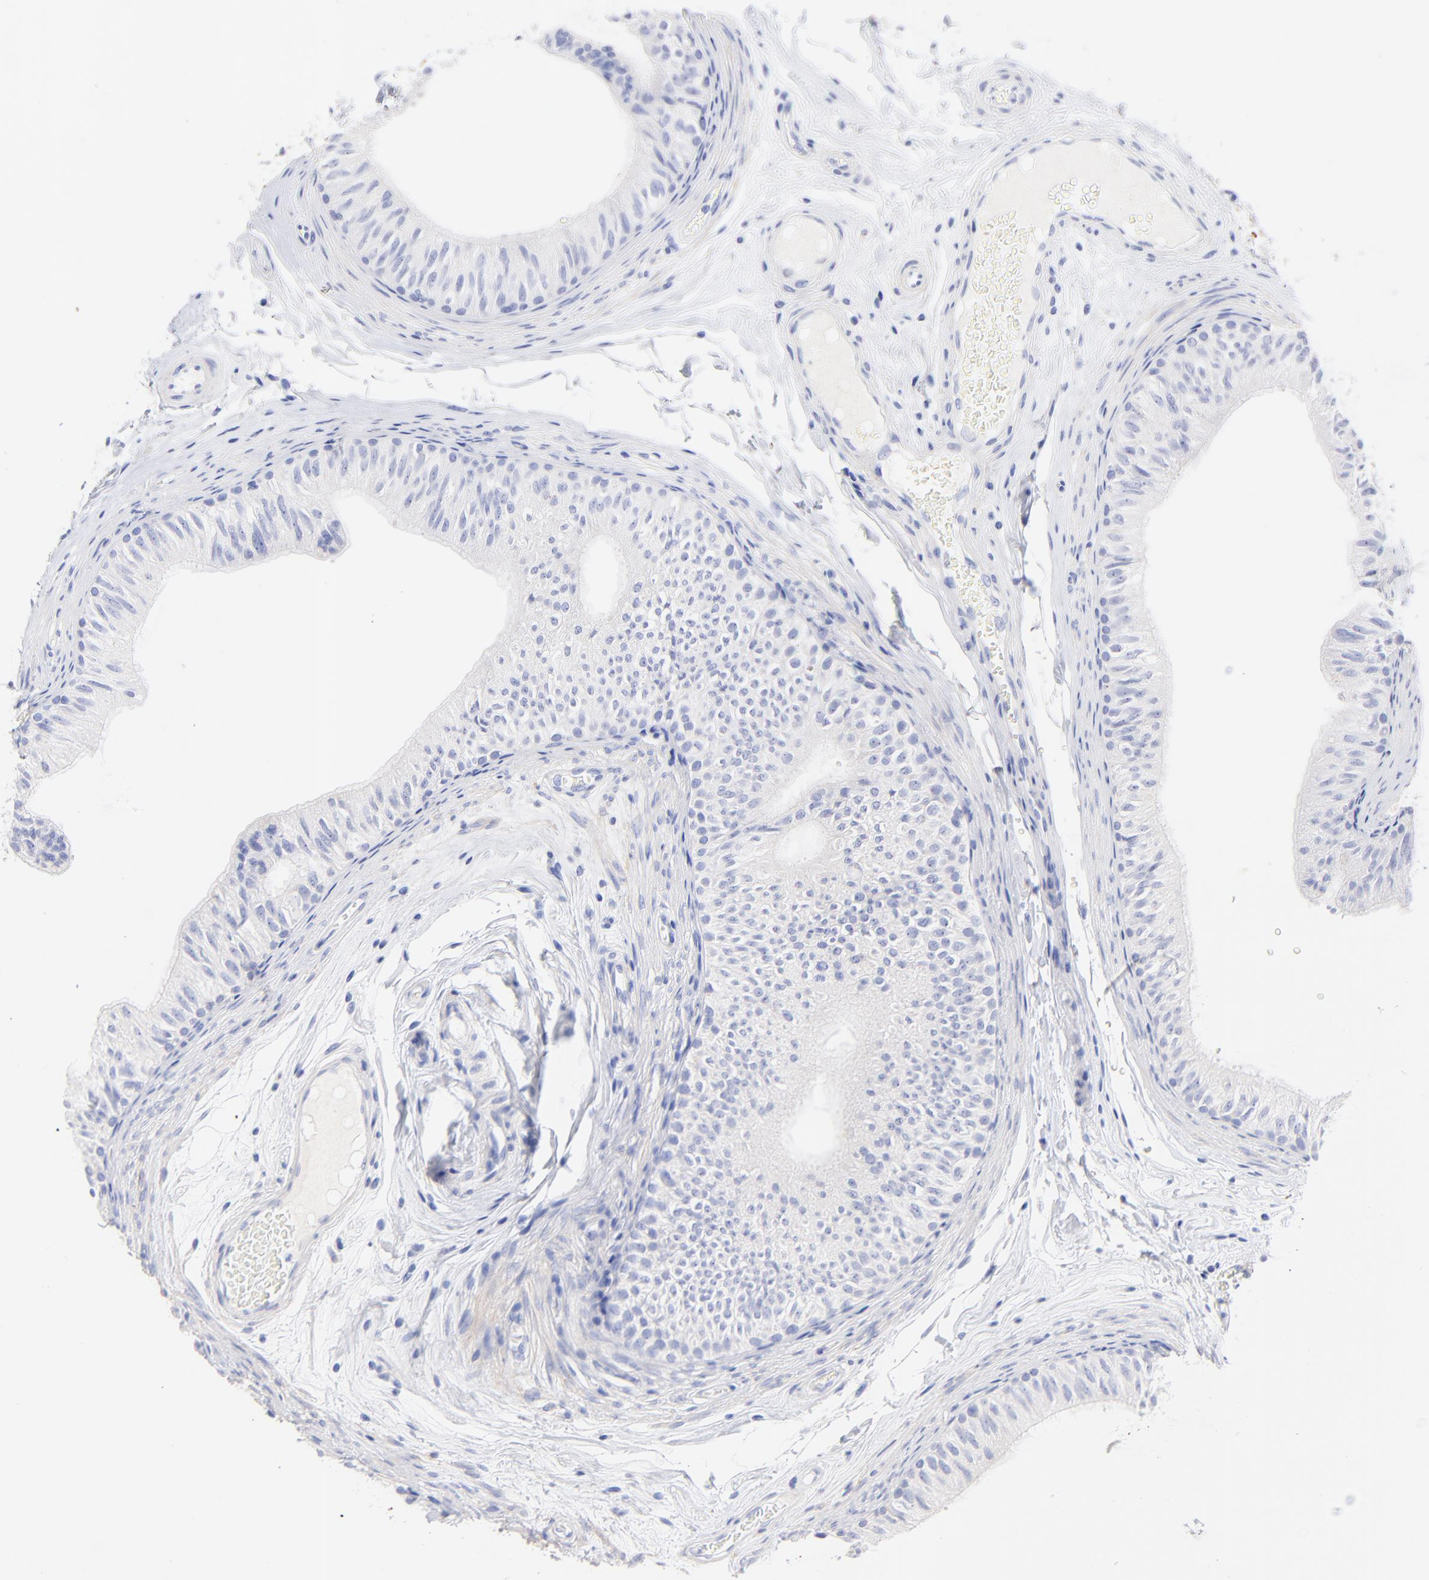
{"staining": {"intensity": "negative", "quantity": "none", "location": "none"}, "tissue": "epididymis", "cell_type": "Glandular cells", "image_type": "normal", "snomed": [{"axis": "morphology", "description": "Normal tissue, NOS"}, {"axis": "topography", "description": "Testis"}, {"axis": "topography", "description": "Epididymis"}], "caption": "Human epididymis stained for a protein using IHC displays no staining in glandular cells.", "gene": "C1QTNF6", "patient": {"sex": "male", "age": 36}}